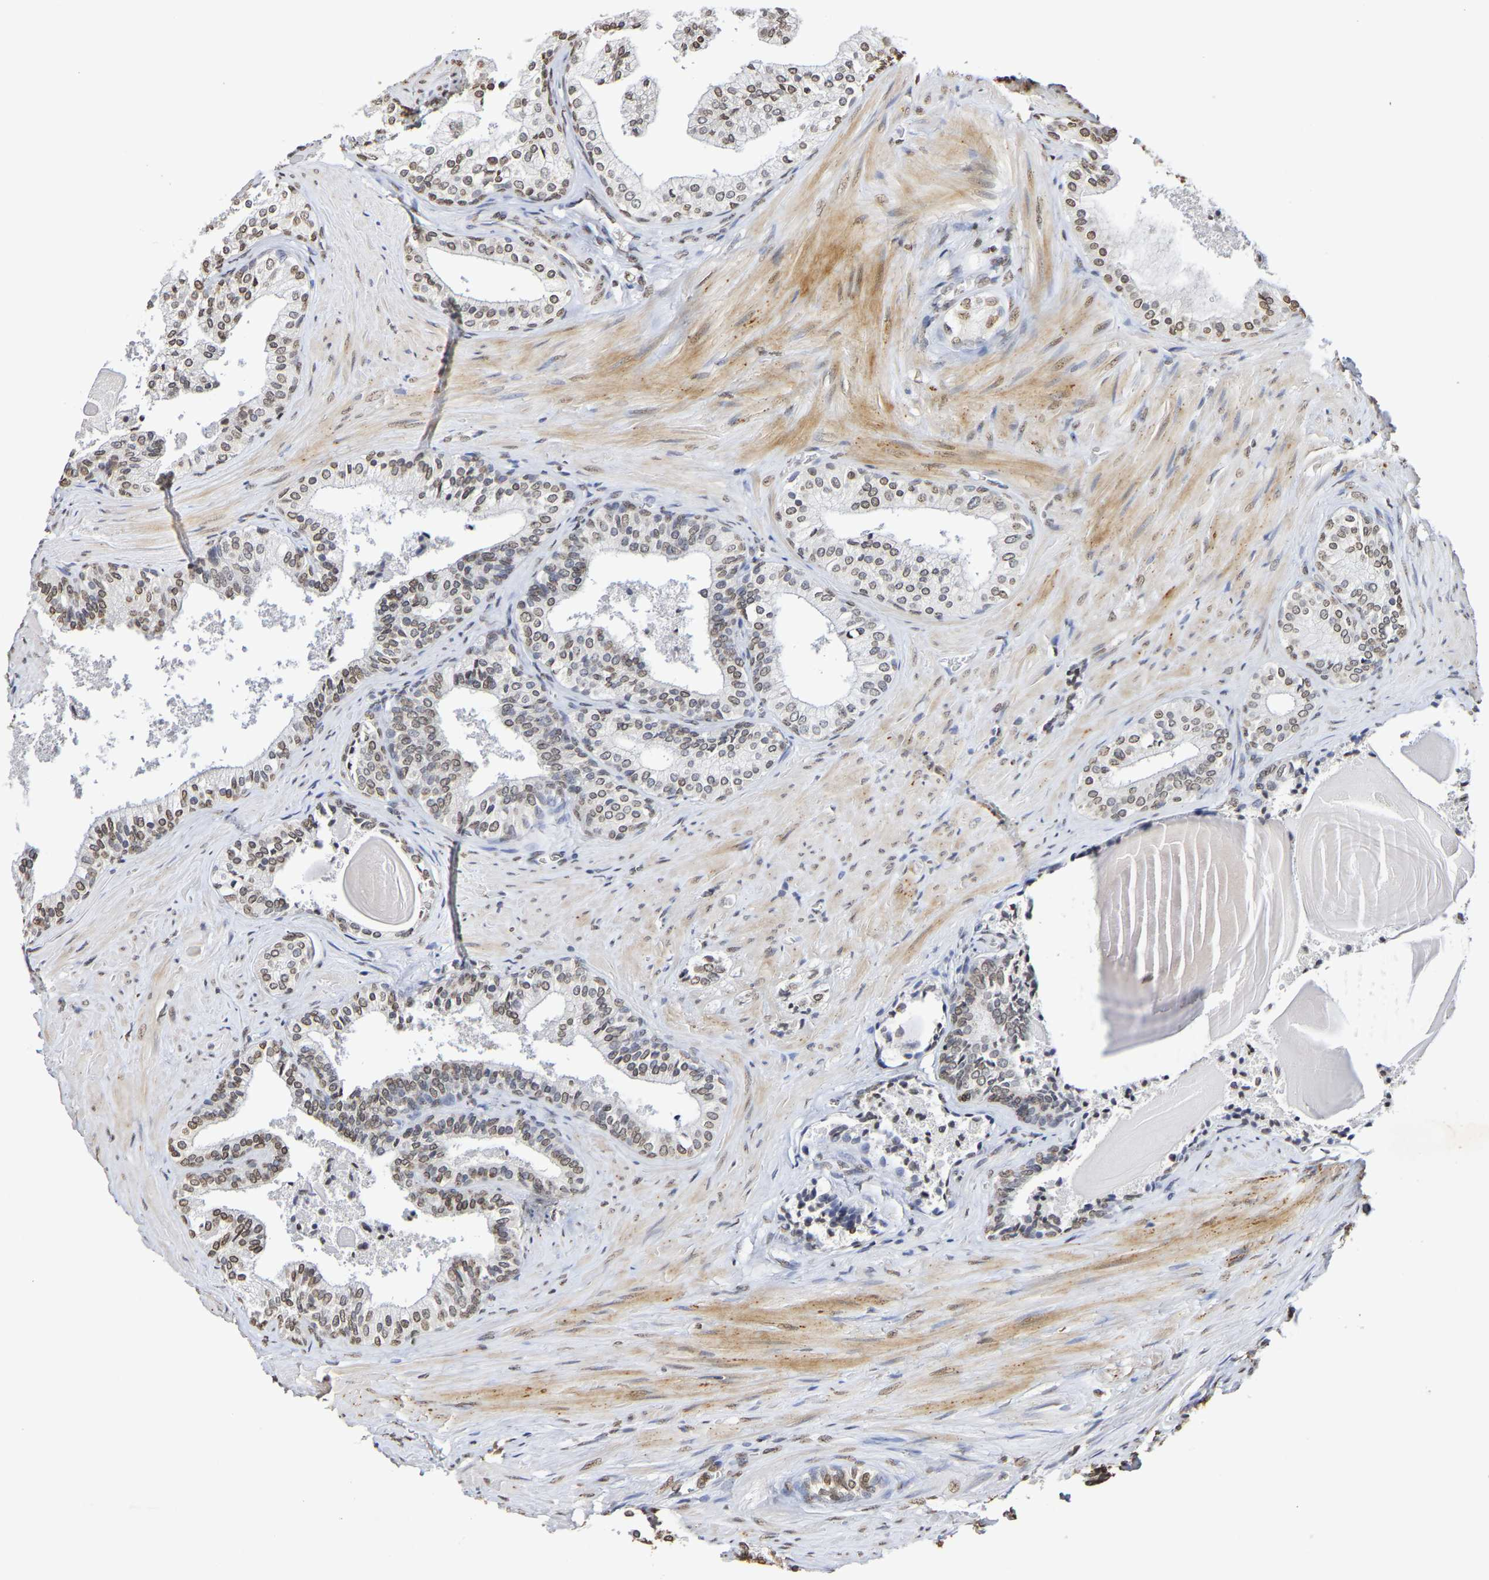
{"staining": {"intensity": "weak", "quantity": ">75%", "location": "nuclear"}, "tissue": "prostate cancer", "cell_type": "Tumor cells", "image_type": "cancer", "snomed": [{"axis": "morphology", "description": "Adenocarcinoma, Low grade"}, {"axis": "topography", "description": "Prostate"}], "caption": "Human low-grade adenocarcinoma (prostate) stained with a brown dye shows weak nuclear positive staining in about >75% of tumor cells.", "gene": "ATF4", "patient": {"sex": "male", "age": 60}}